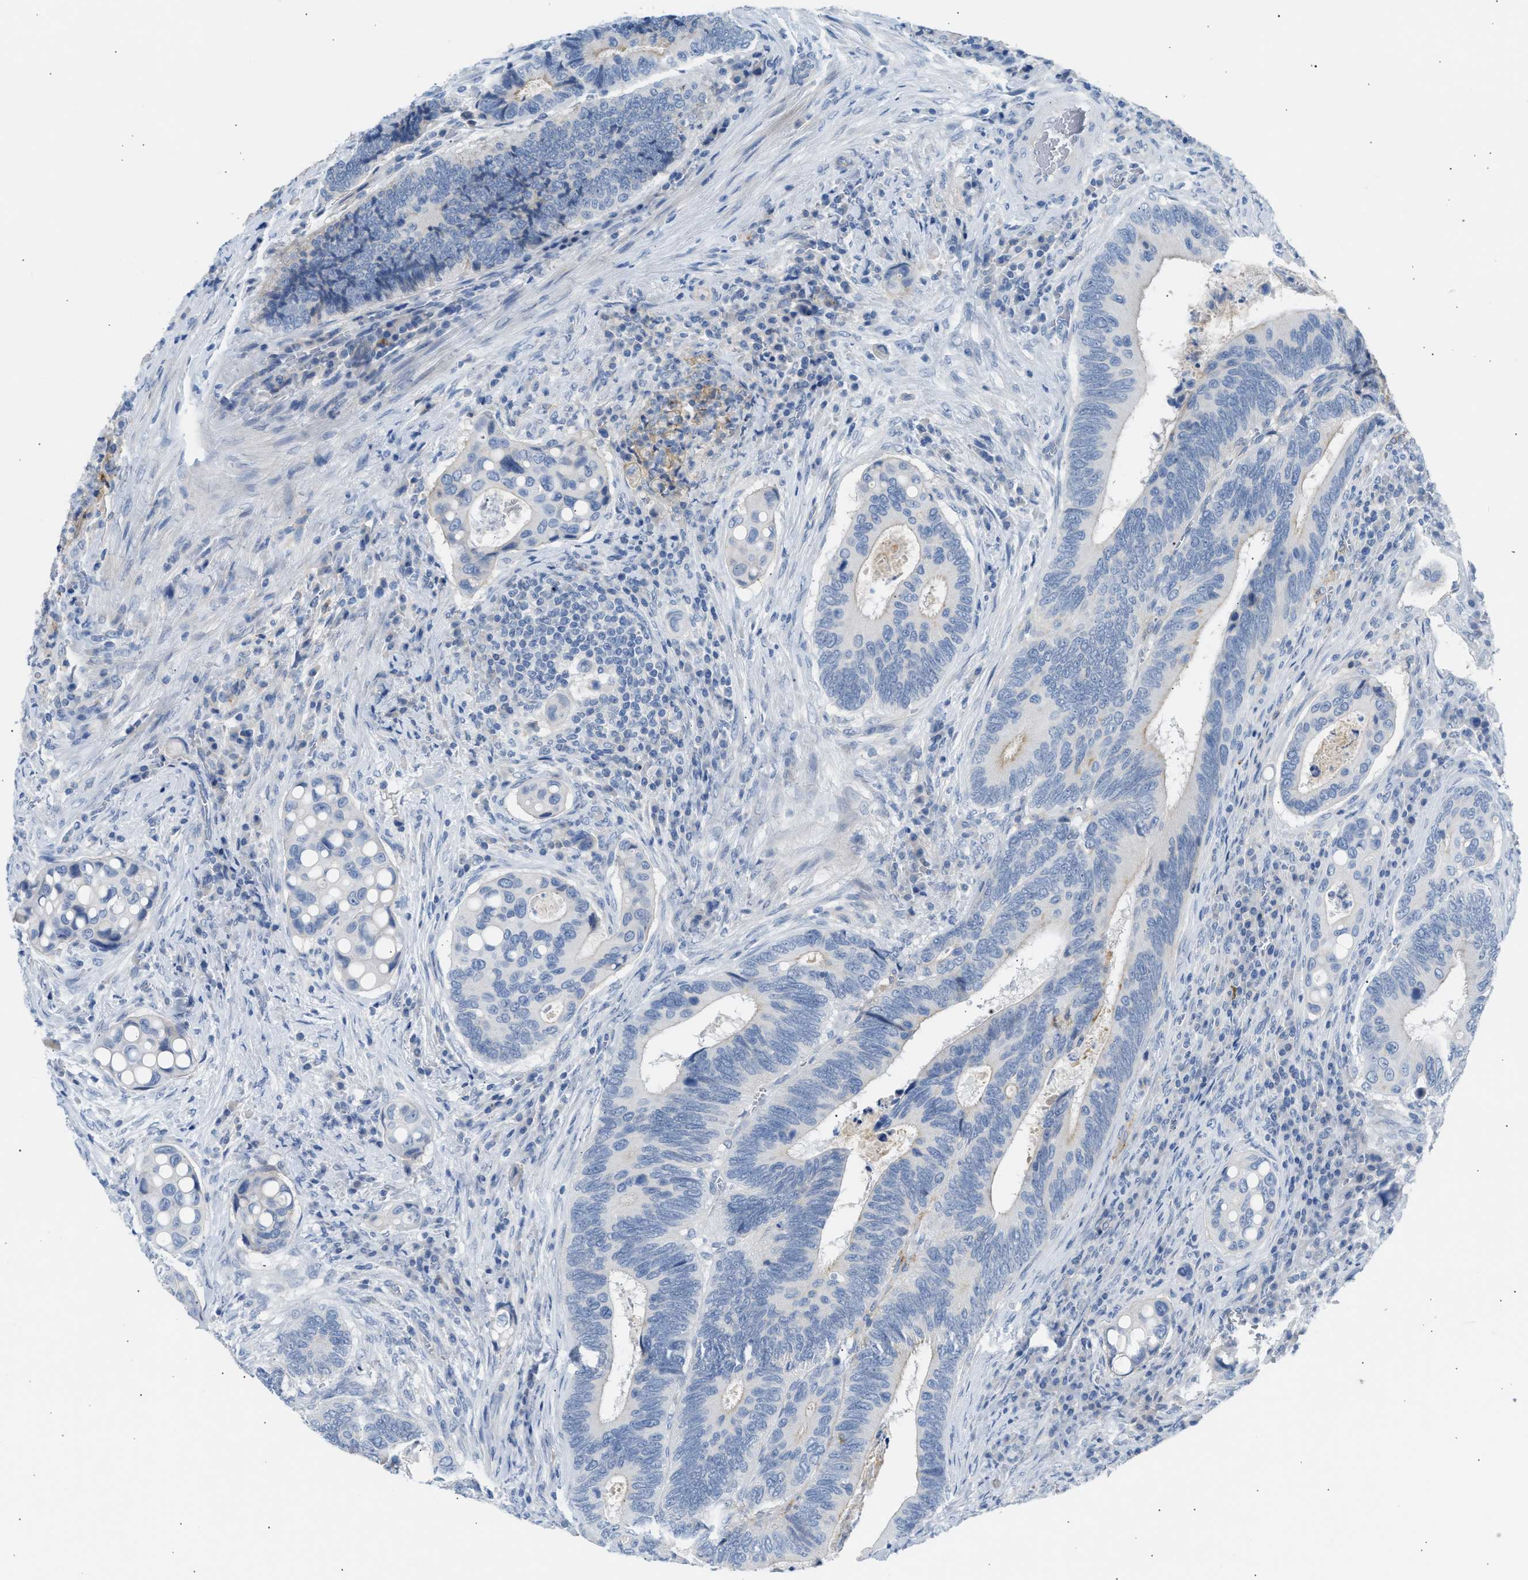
{"staining": {"intensity": "negative", "quantity": "none", "location": "none"}, "tissue": "colorectal cancer", "cell_type": "Tumor cells", "image_type": "cancer", "snomed": [{"axis": "morphology", "description": "Inflammation, NOS"}, {"axis": "morphology", "description": "Adenocarcinoma, NOS"}, {"axis": "topography", "description": "Colon"}], "caption": "There is no significant positivity in tumor cells of colorectal adenocarcinoma.", "gene": "ERBB2", "patient": {"sex": "male", "age": 72}}